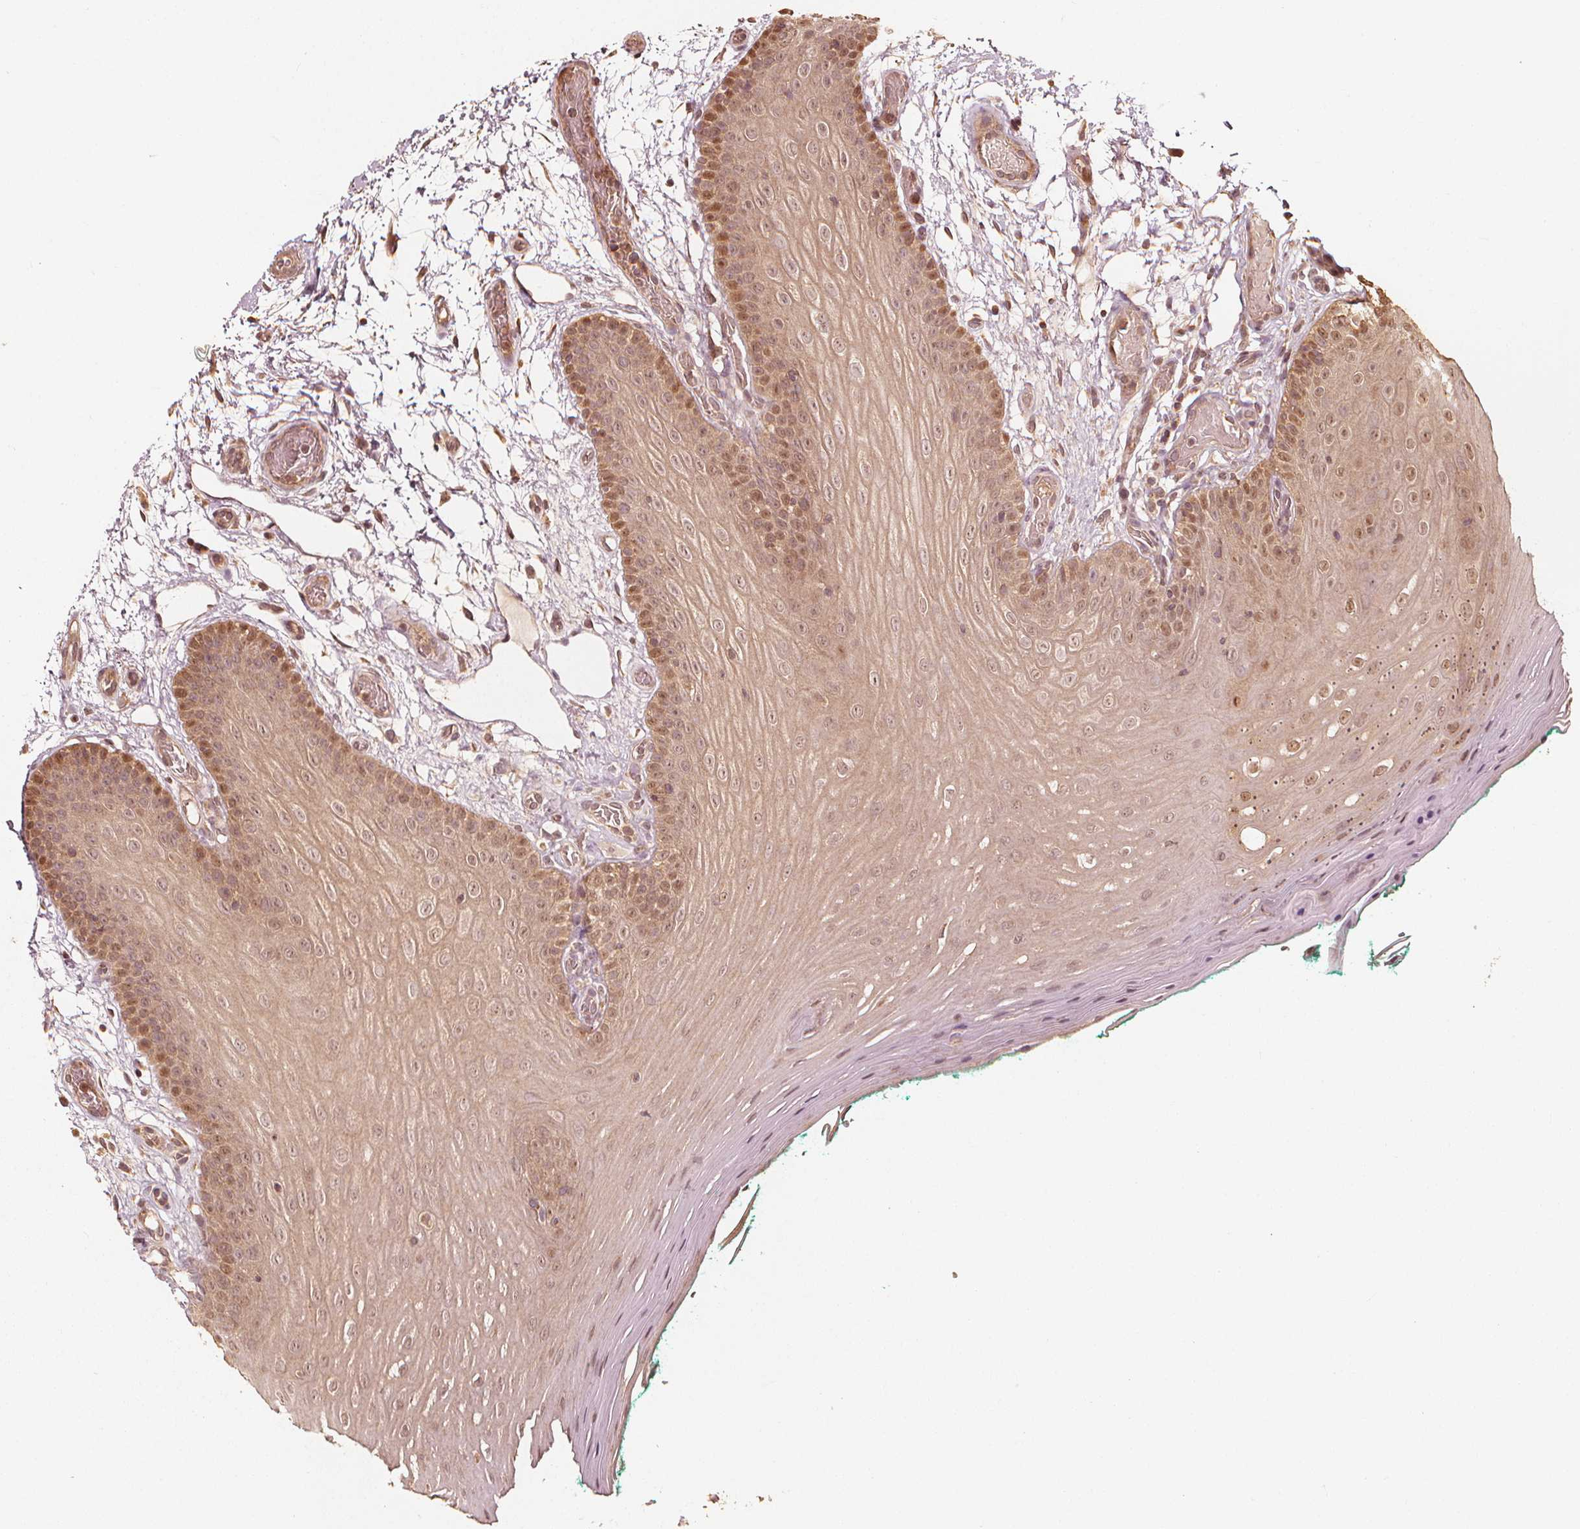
{"staining": {"intensity": "moderate", "quantity": ">75%", "location": "cytoplasmic/membranous,nuclear"}, "tissue": "oral mucosa", "cell_type": "Squamous epithelial cells", "image_type": "normal", "snomed": [{"axis": "morphology", "description": "Normal tissue, NOS"}, {"axis": "morphology", "description": "Squamous cell carcinoma, NOS"}, {"axis": "topography", "description": "Oral tissue"}, {"axis": "topography", "description": "Head-Neck"}], "caption": "Immunohistochemistry (IHC) staining of benign oral mucosa, which displays medium levels of moderate cytoplasmic/membranous,nuclear expression in about >75% of squamous epithelial cells indicating moderate cytoplasmic/membranous,nuclear protein staining. The staining was performed using DAB (3,3'-diaminobenzidine) (brown) for protein detection and nuclei were counterstained in hematoxylin (blue).", "gene": "NPC1", "patient": {"sex": "male", "age": 78}}